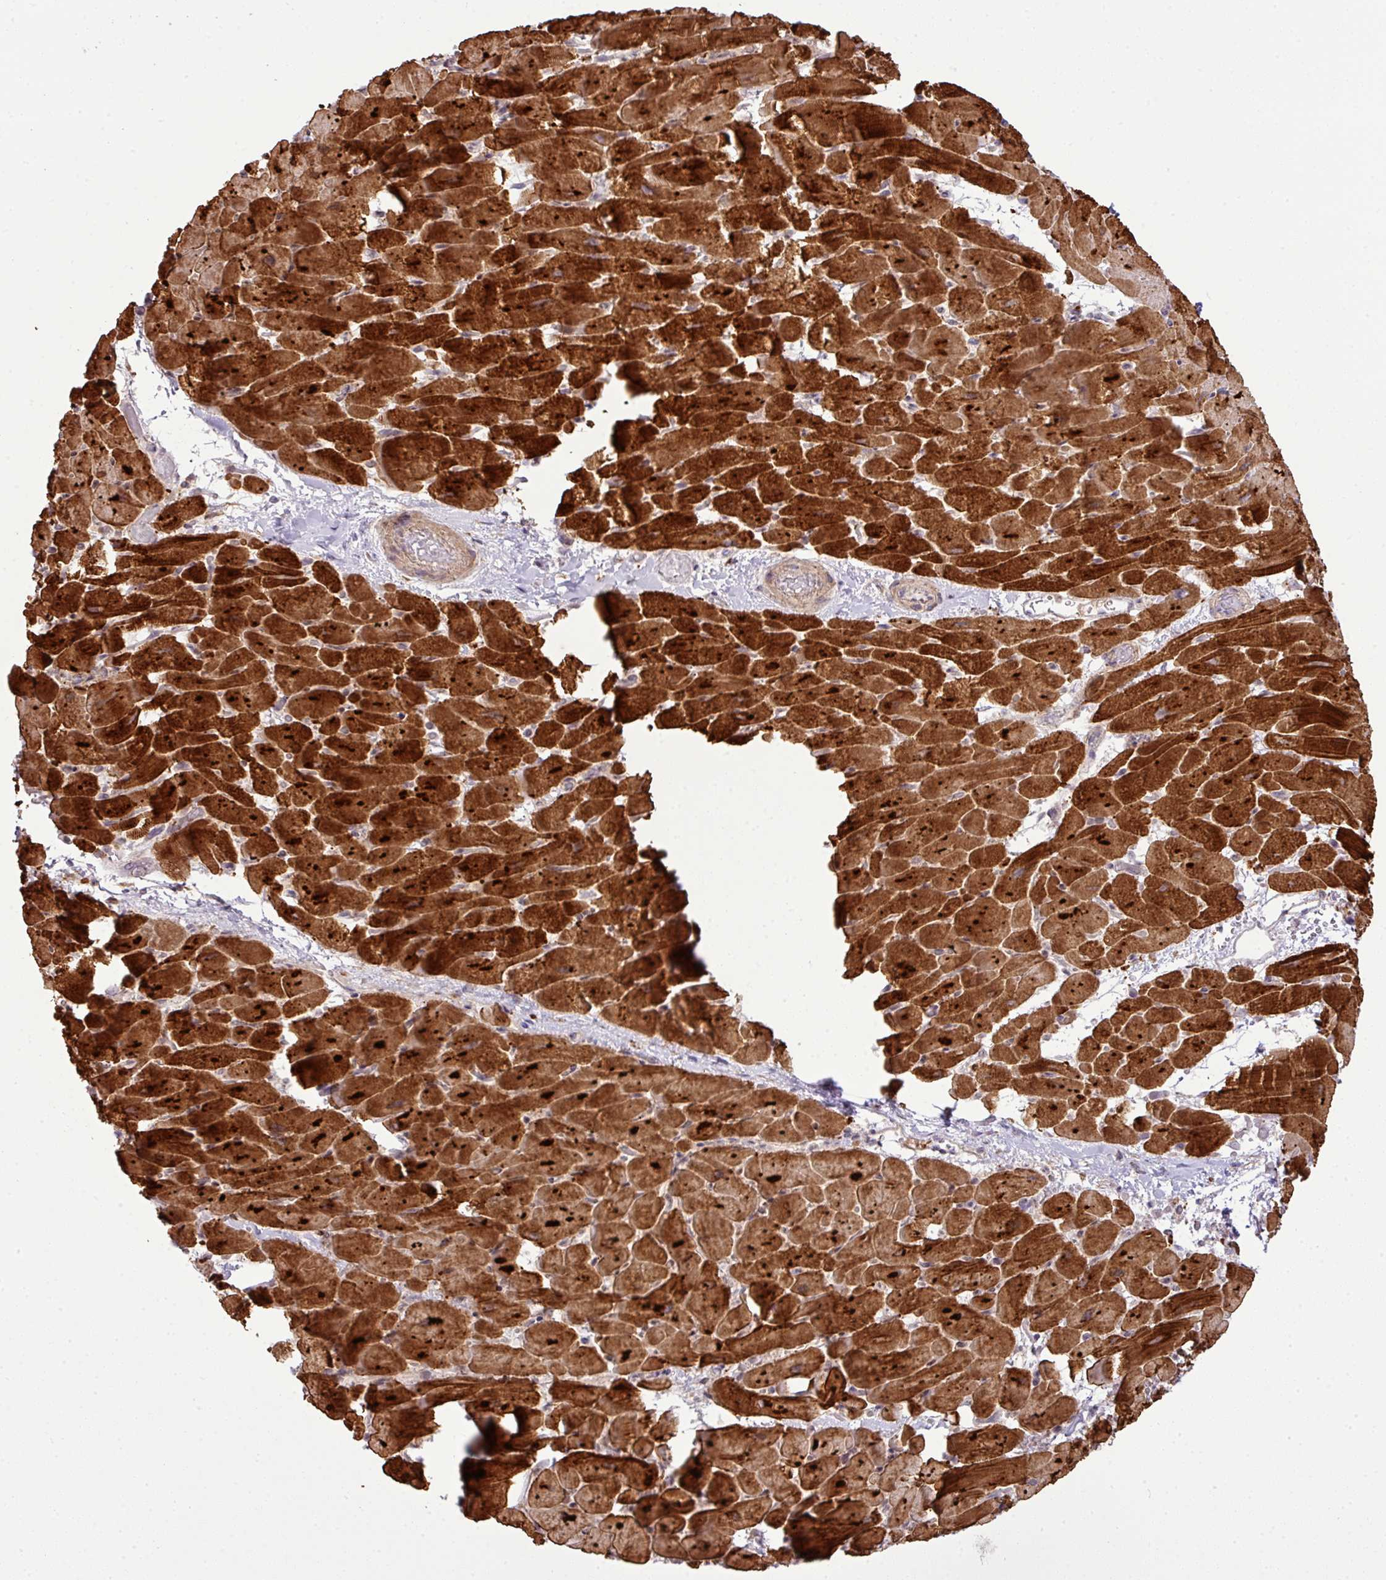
{"staining": {"intensity": "strong", "quantity": ">75%", "location": "cytoplasmic/membranous"}, "tissue": "heart muscle", "cell_type": "Cardiomyocytes", "image_type": "normal", "snomed": [{"axis": "morphology", "description": "Normal tissue, NOS"}, {"axis": "topography", "description": "Heart"}], "caption": "Brown immunohistochemical staining in unremarkable human heart muscle reveals strong cytoplasmic/membranous positivity in approximately >75% of cardiomyocytes.", "gene": "DNAAF4", "patient": {"sex": "male", "age": 37}}